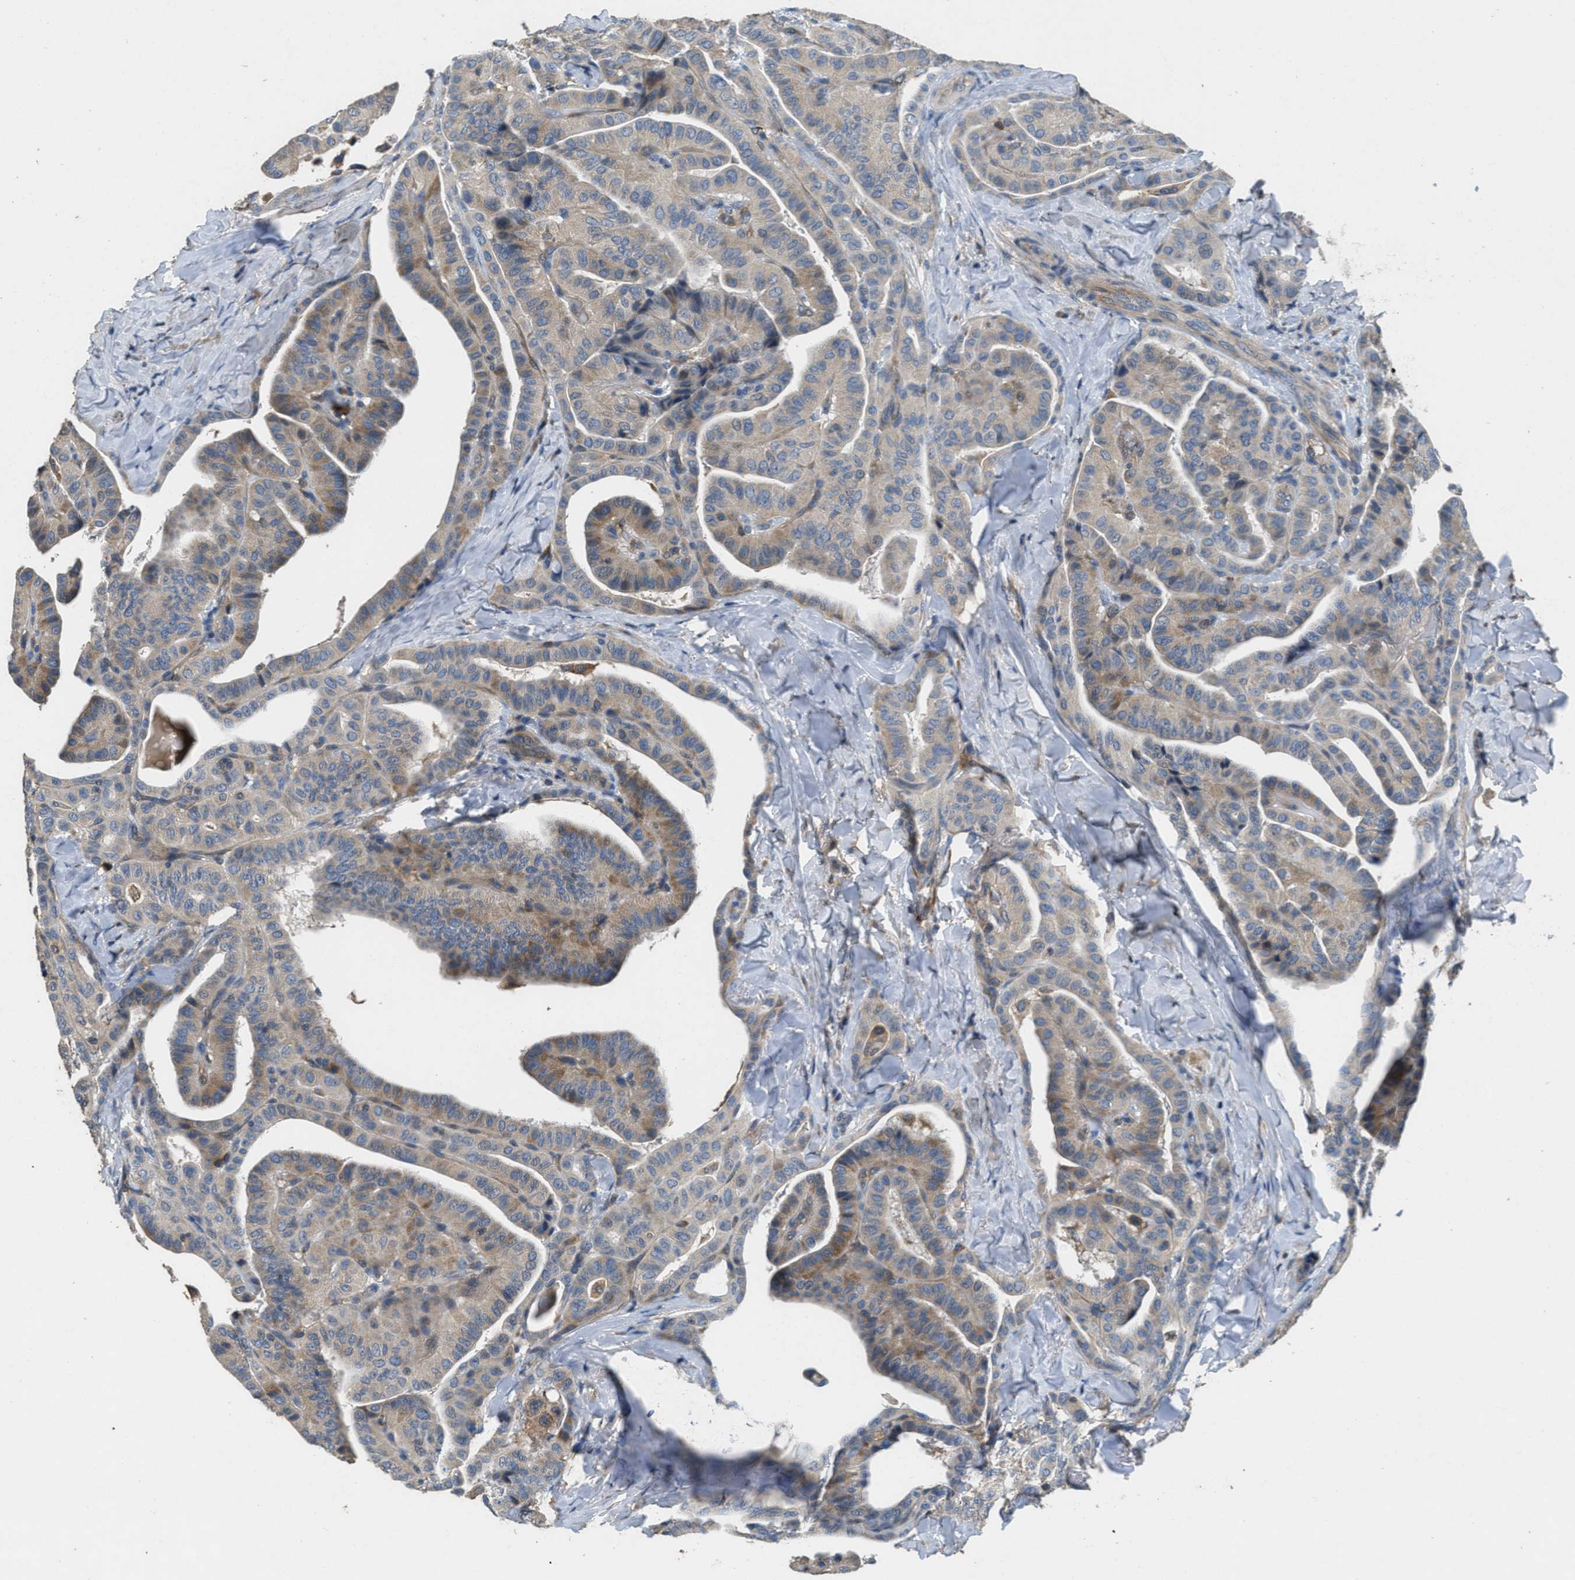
{"staining": {"intensity": "moderate", "quantity": "25%-75%", "location": "cytoplasmic/membranous"}, "tissue": "thyroid cancer", "cell_type": "Tumor cells", "image_type": "cancer", "snomed": [{"axis": "morphology", "description": "Papillary adenocarcinoma, NOS"}, {"axis": "topography", "description": "Thyroid gland"}], "caption": "This photomicrograph shows papillary adenocarcinoma (thyroid) stained with immunohistochemistry (IHC) to label a protein in brown. The cytoplasmic/membranous of tumor cells show moderate positivity for the protein. Nuclei are counter-stained blue.", "gene": "DGKE", "patient": {"sex": "male", "age": 77}}